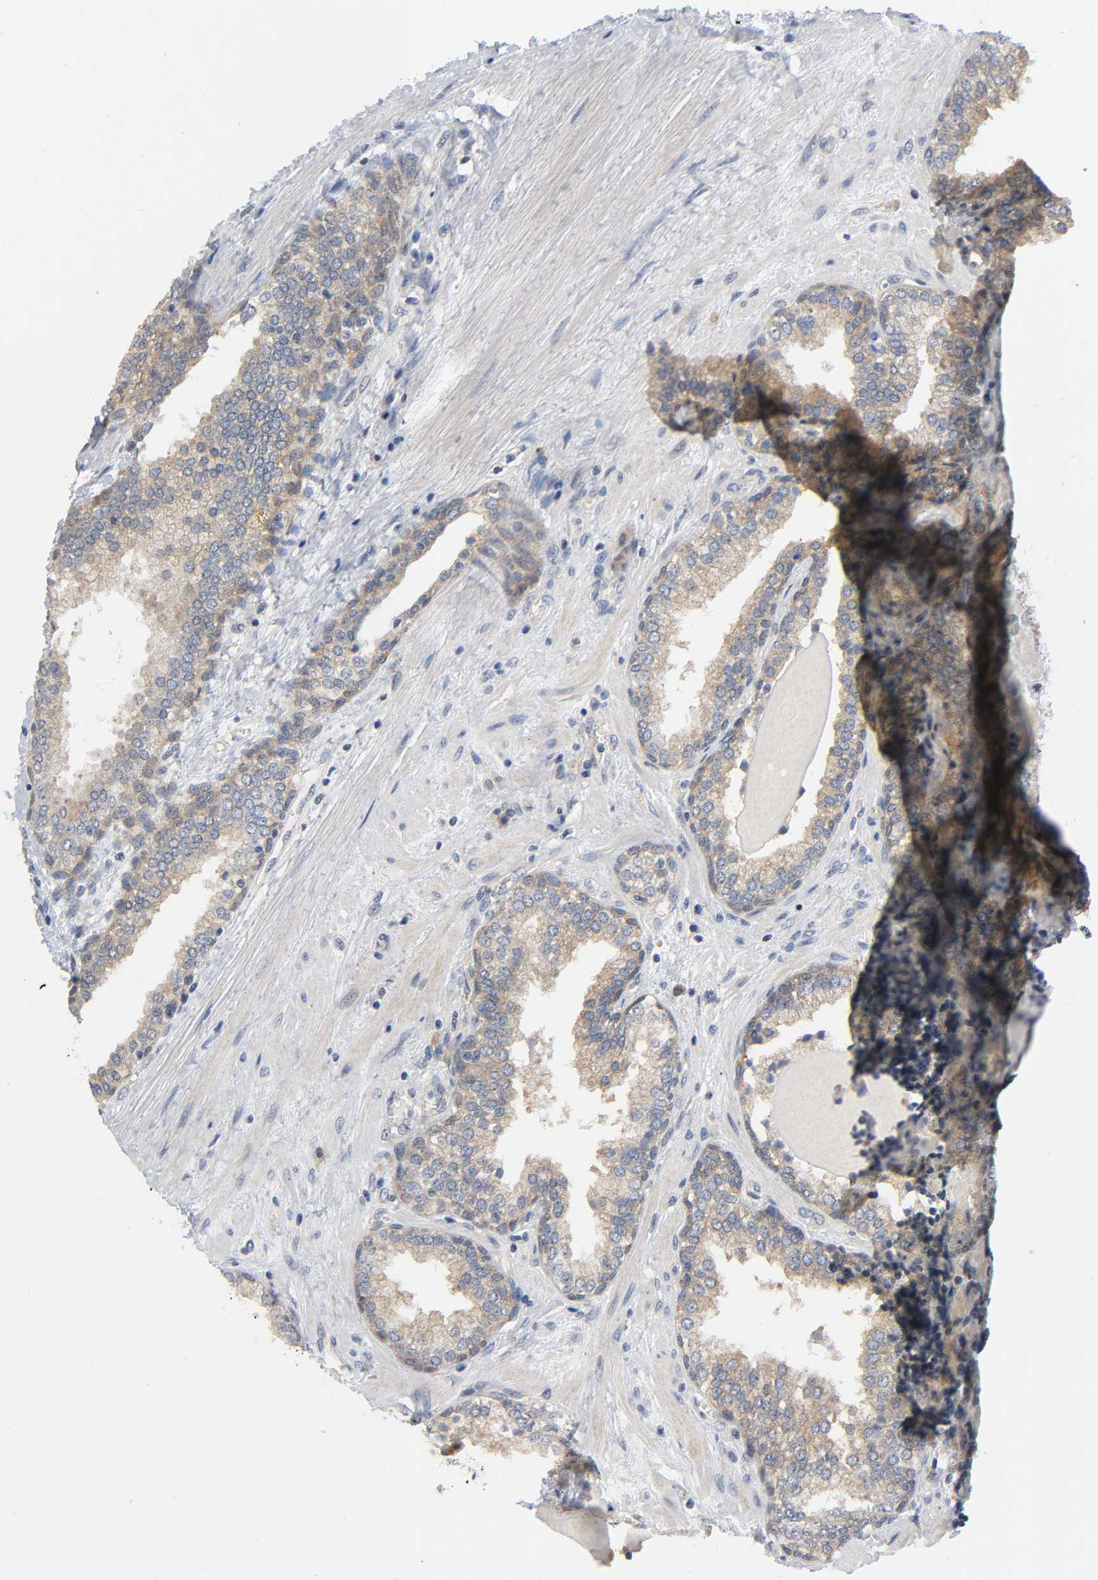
{"staining": {"intensity": "moderate", "quantity": ">75%", "location": "cytoplasmic/membranous"}, "tissue": "prostate", "cell_type": "Glandular cells", "image_type": "normal", "snomed": [{"axis": "morphology", "description": "Normal tissue, NOS"}, {"axis": "topography", "description": "Prostate"}], "caption": "Prostate stained with DAB (3,3'-diaminobenzidine) immunohistochemistry (IHC) reveals medium levels of moderate cytoplasmic/membranous staining in approximately >75% of glandular cells.", "gene": "HDAC6", "patient": {"sex": "male", "age": 51}}